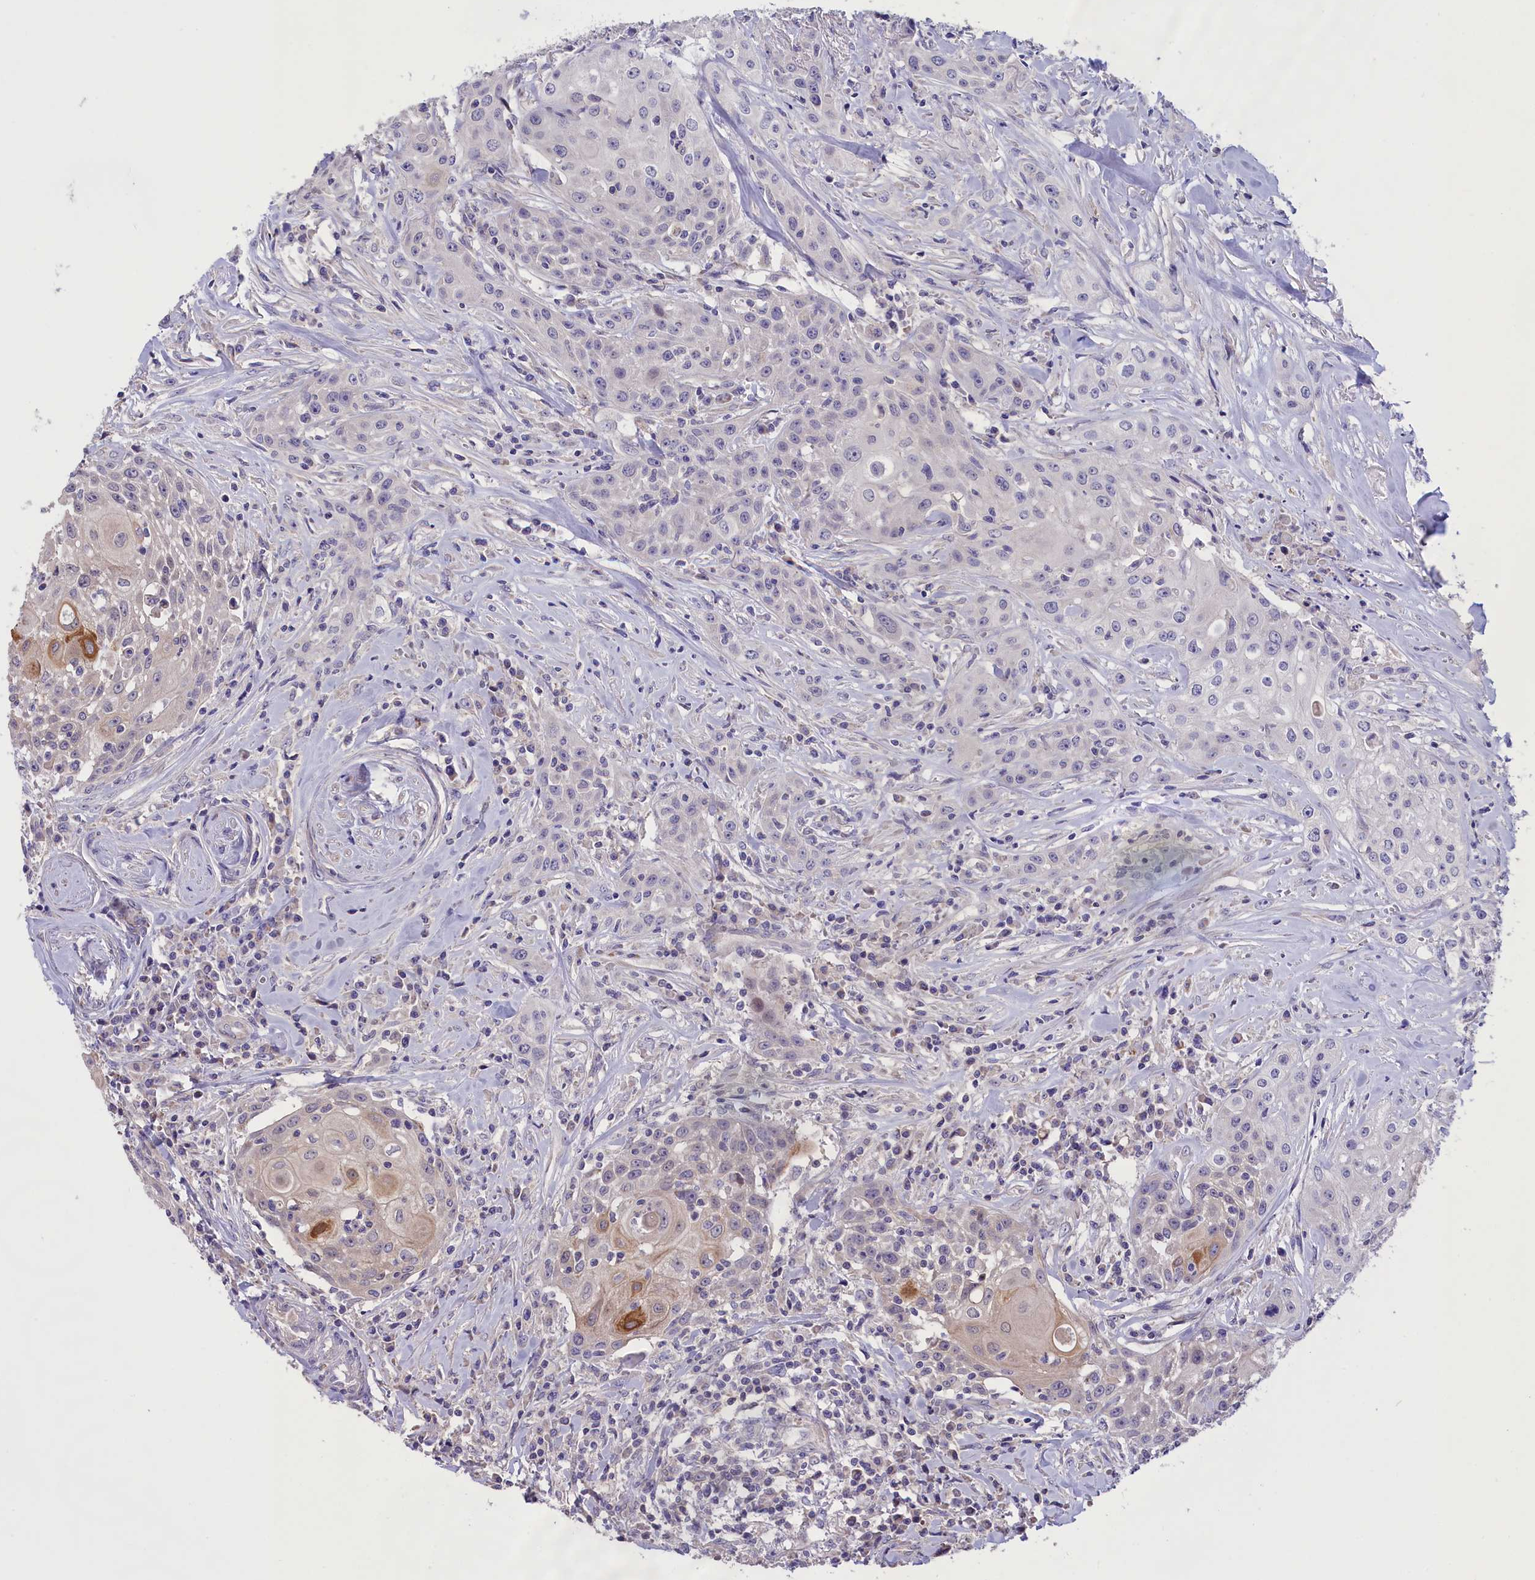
{"staining": {"intensity": "negative", "quantity": "none", "location": "none"}, "tissue": "head and neck cancer", "cell_type": "Tumor cells", "image_type": "cancer", "snomed": [{"axis": "morphology", "description": "Squamous cell carcinoma, NOS"}, {"axis": "topography", "description": "Oral tissue"}, {"axis": "topography", "description": "Head-Neck"}], "caption": "Head and neck squamous cell carcinoma stained for a protein using IHC displays no staining tumor cells.", "gene": "CYP2U1", "patient": {"sex": "female", "age": 82}}